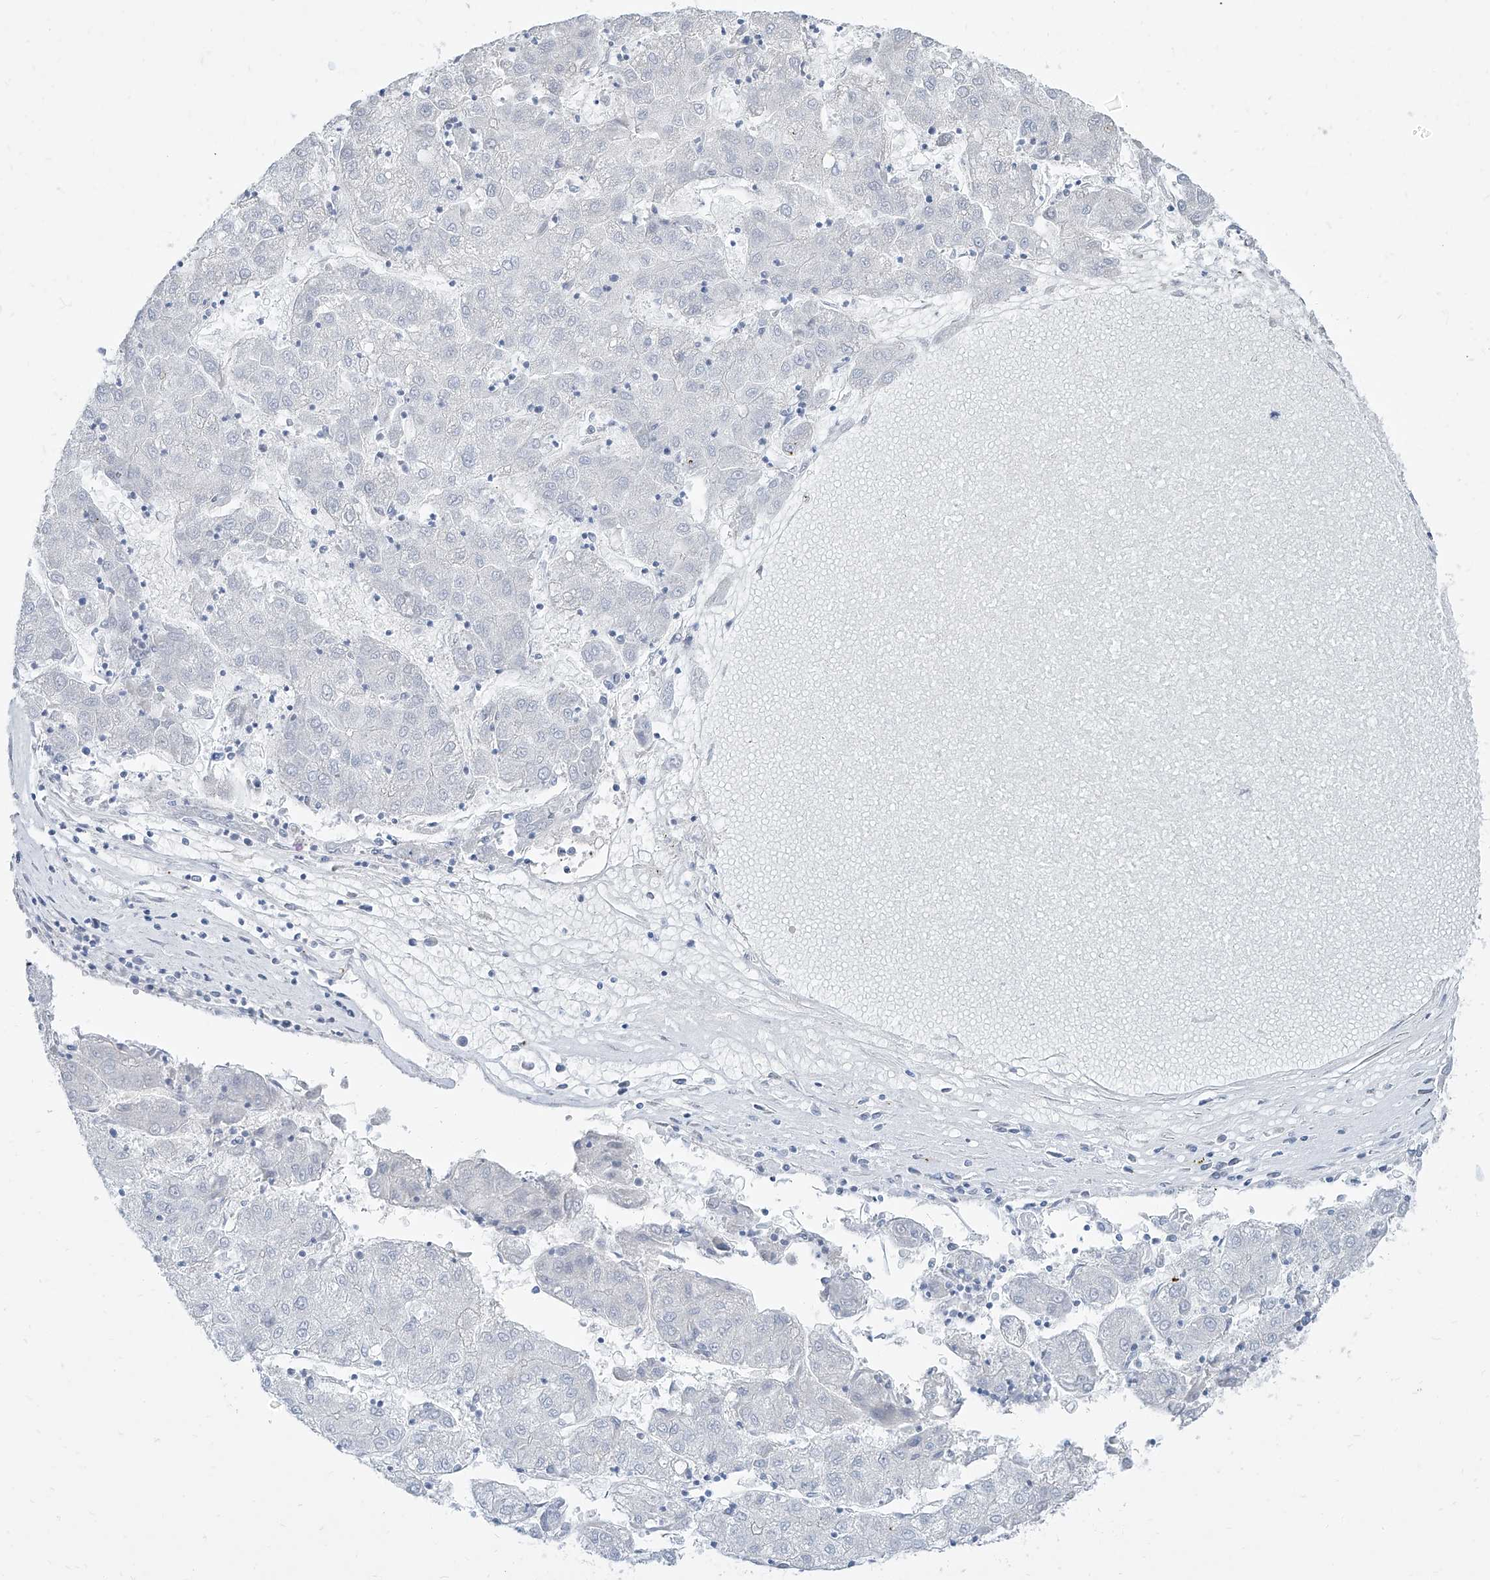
{"staining": {"intensity": "negative", "quantity": "none", "location": "none"}, "tissue": "liver cancer", "cell_type": "Tumor cells", "image_type": "cancer", "snomed": [{"axis": "morphology", "description": "Carcinoma, Hepatocellular, NOS"}, {"axis": "topography", "description": "Liver"}], "caption": "A photomicrograph of liver cancer (hepatocellular carcinoma) stained for a protein demonstrates no brown staining in tumor cells.", "gene": "TXLNB", "patient": {"sex": "male", "age": 72}}